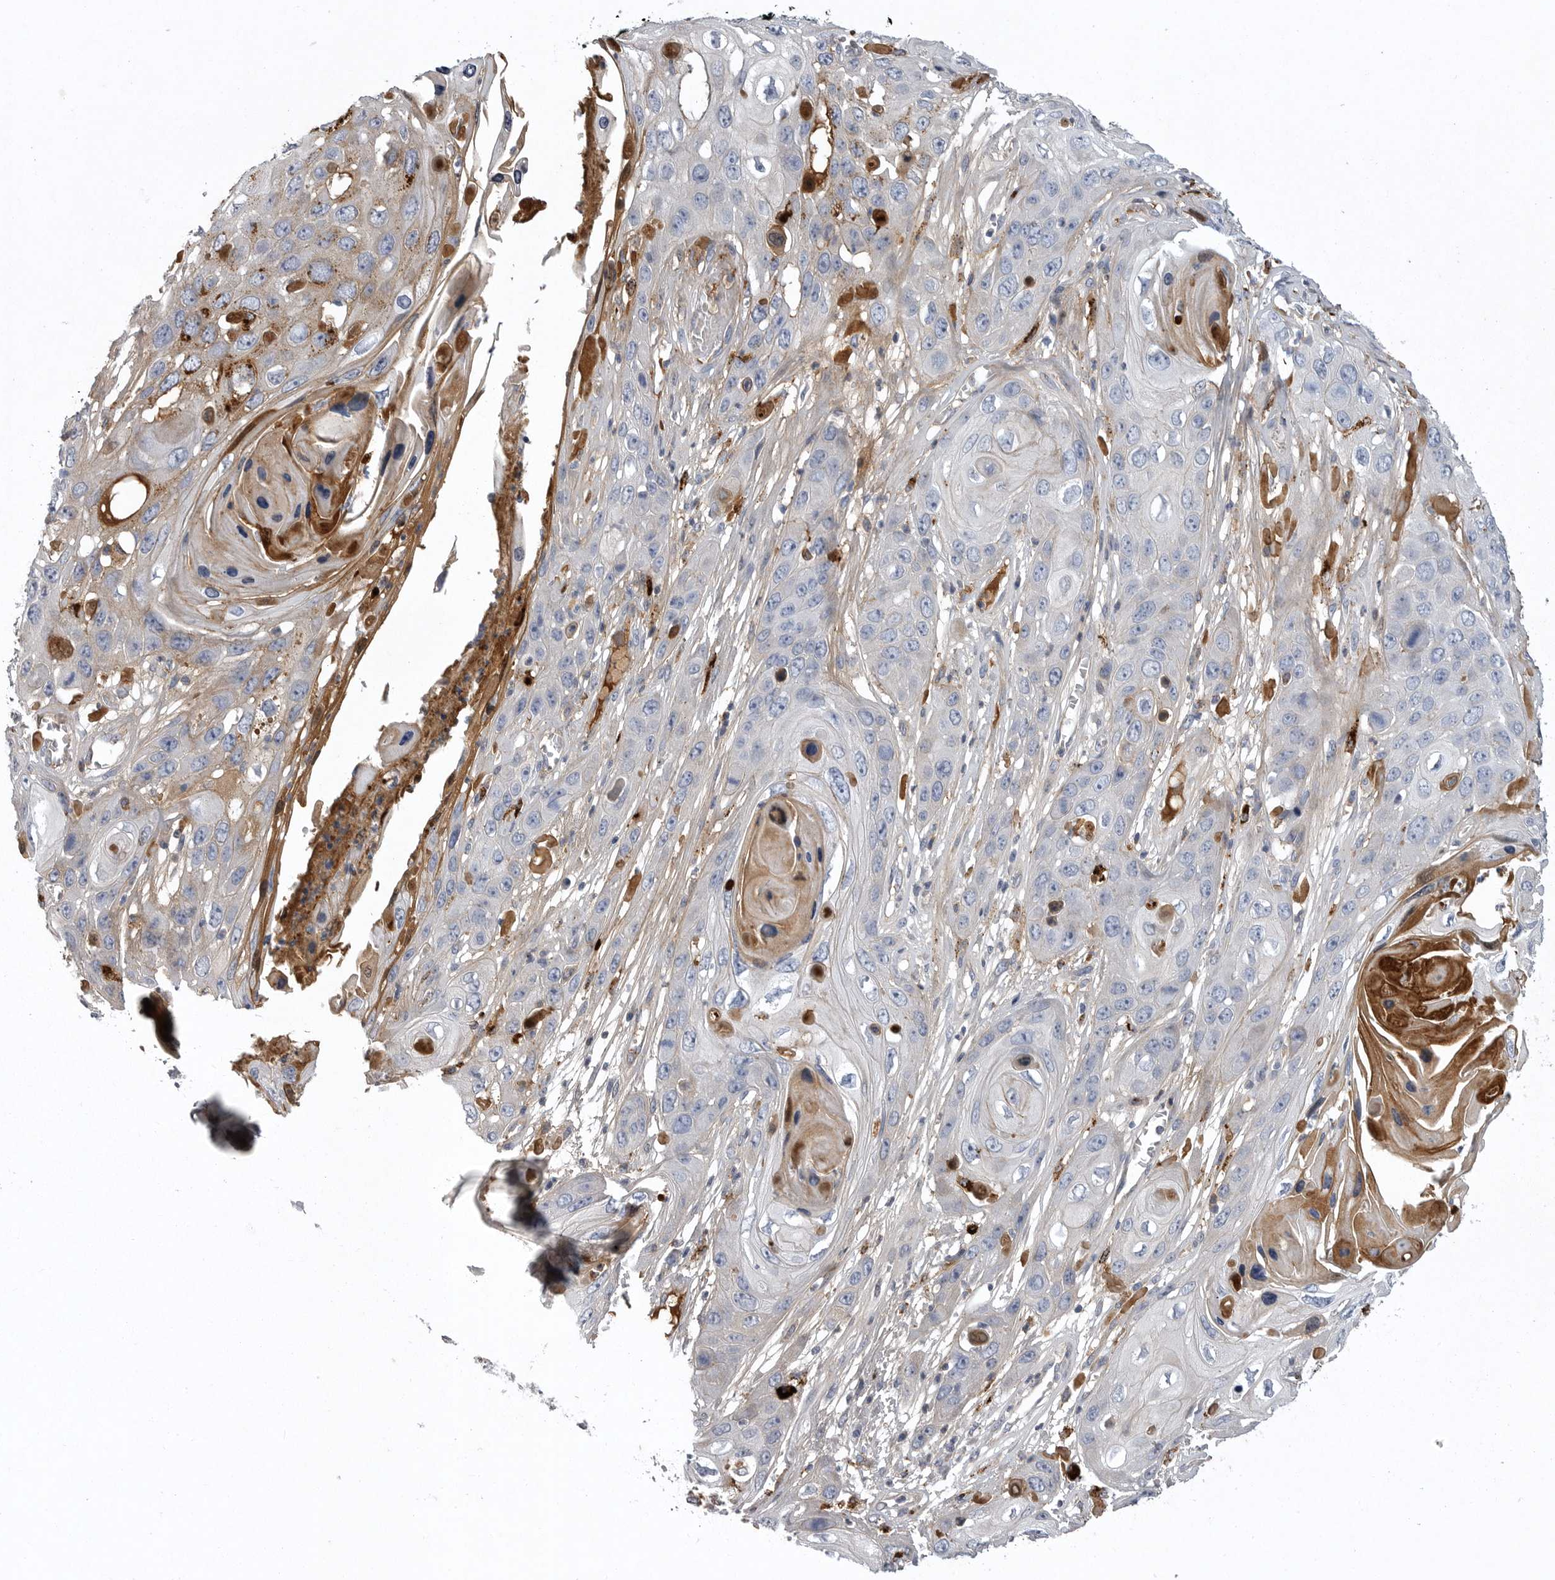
{"staining": {"intensity": "moderate", "quantity": "<25%", "location": "cytoplasmic/membranous"}, "tissue": "skin cancer", "cell_type": "Tumor cells", "image_type": "cancer", "snomed": [{"axis": "morphology", "description": "Squamous cell carcinoma, NOS"}, {"axis": "topography", "description": "Skin"}], "caption": "Squamous cell carcinoma (skin) stained with immunohistochemistry (IHC) reveals moderate cytoplasmic/membranous expression in about <25% of tumor cells.", "gene": "CRP", "patient": {"sex": "male", "age": 55}}